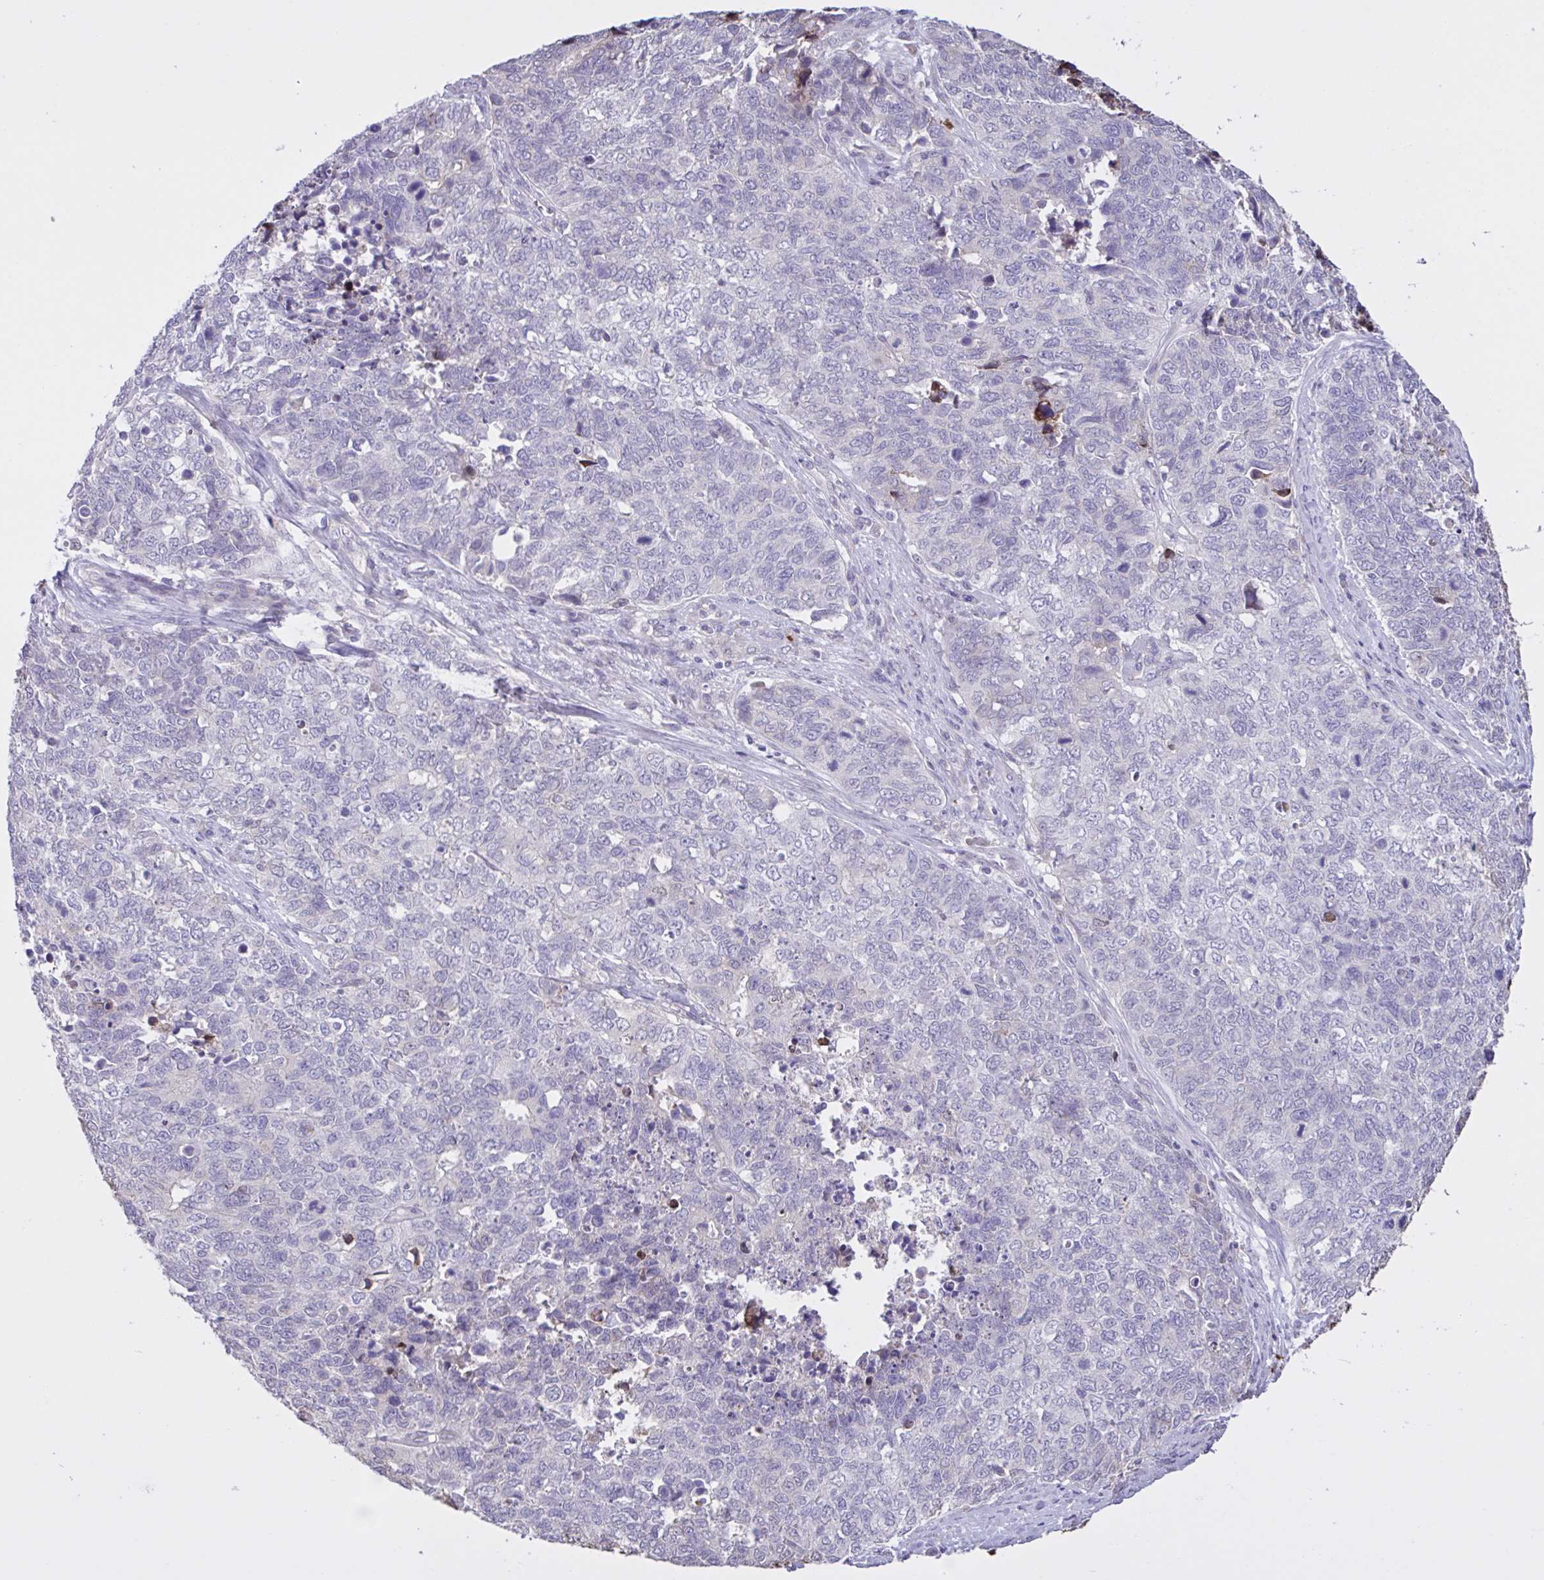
{"staining": {"intensity": "negative", "quantity": "none", "location": "none"}, "tissue": "cervical cancer", "cell_type": "Tumor cells", "image_type": "cancer", "snomed": [{"axis": "morphology", "description": "Adenocarcinoma, NOS"}, {"axis": "topography", "description": "Cervix"}], "caption": "IHC of human cervical cancer reveals no expression in tumor cells.", "gene": "MRGPRX2", "patient": {"sex": "female", "age": 63}}